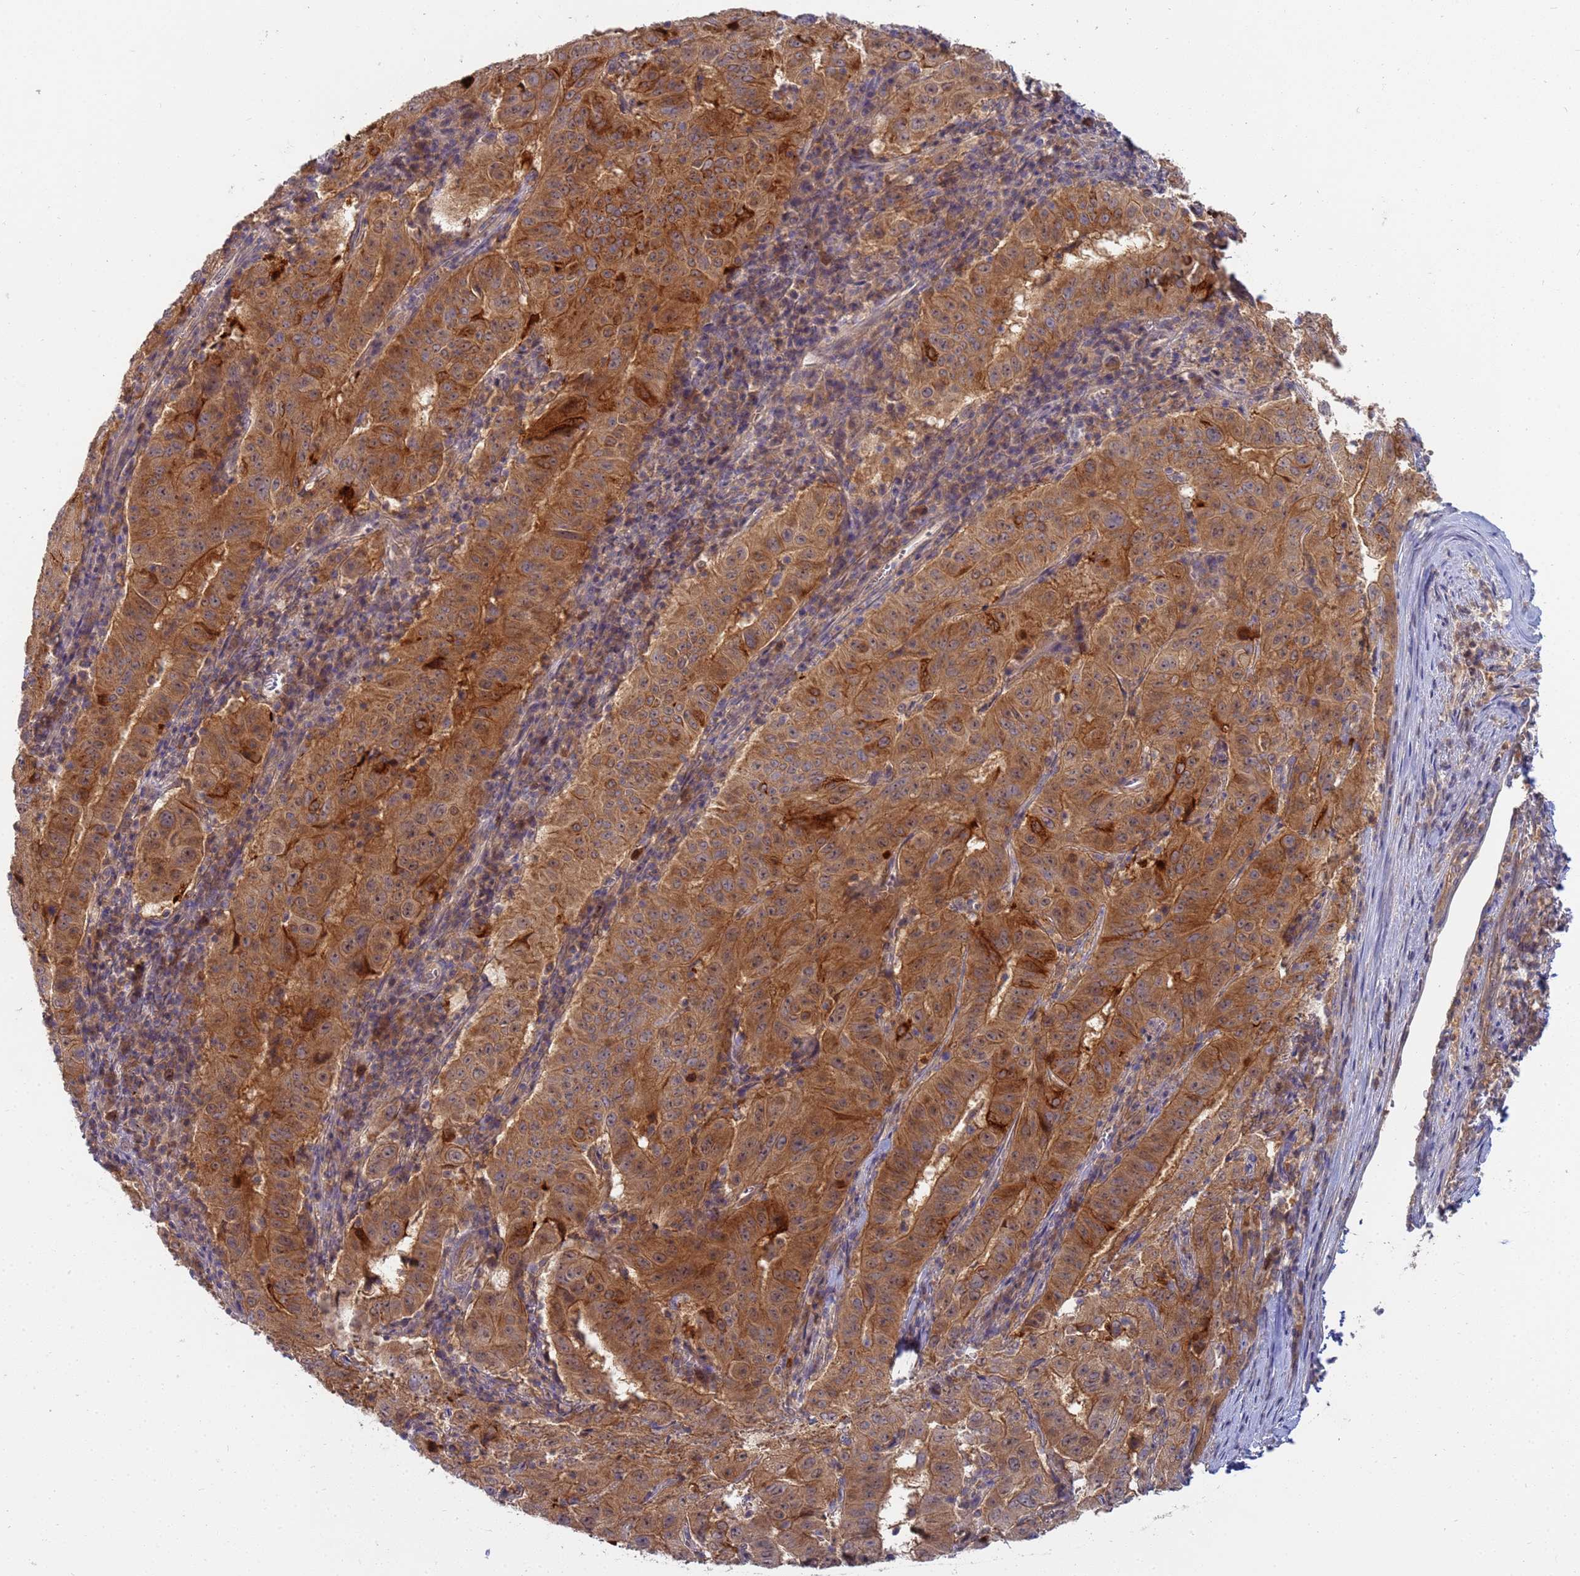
{"staining": {"intensity": "moderate", "quantity": ">75%", "location": "cytoplasmic/membranous"}, "tissue": "pancreatic cancer", "cell_type": "Tumor cells", "image_type": "cancer", "snomed": [{"axis": "morphology", "description": "Adenocarcinoma, NOS"}, {"axis": "topography", "description": "Pancreas"}], "caption": "Immunohistochemistry (IHC) image of neoplastic tissue: human adenocarcinoma (pancreatic) stained using IHC shows medium levels of moderate protein expression localized specifically in the cytoplasmic/membranous of tumor cells, appearing as a cytoplasmic/membranous brown color.", "gene": "SHARPIN", "patient": {"sex": "male", "age": 63}}